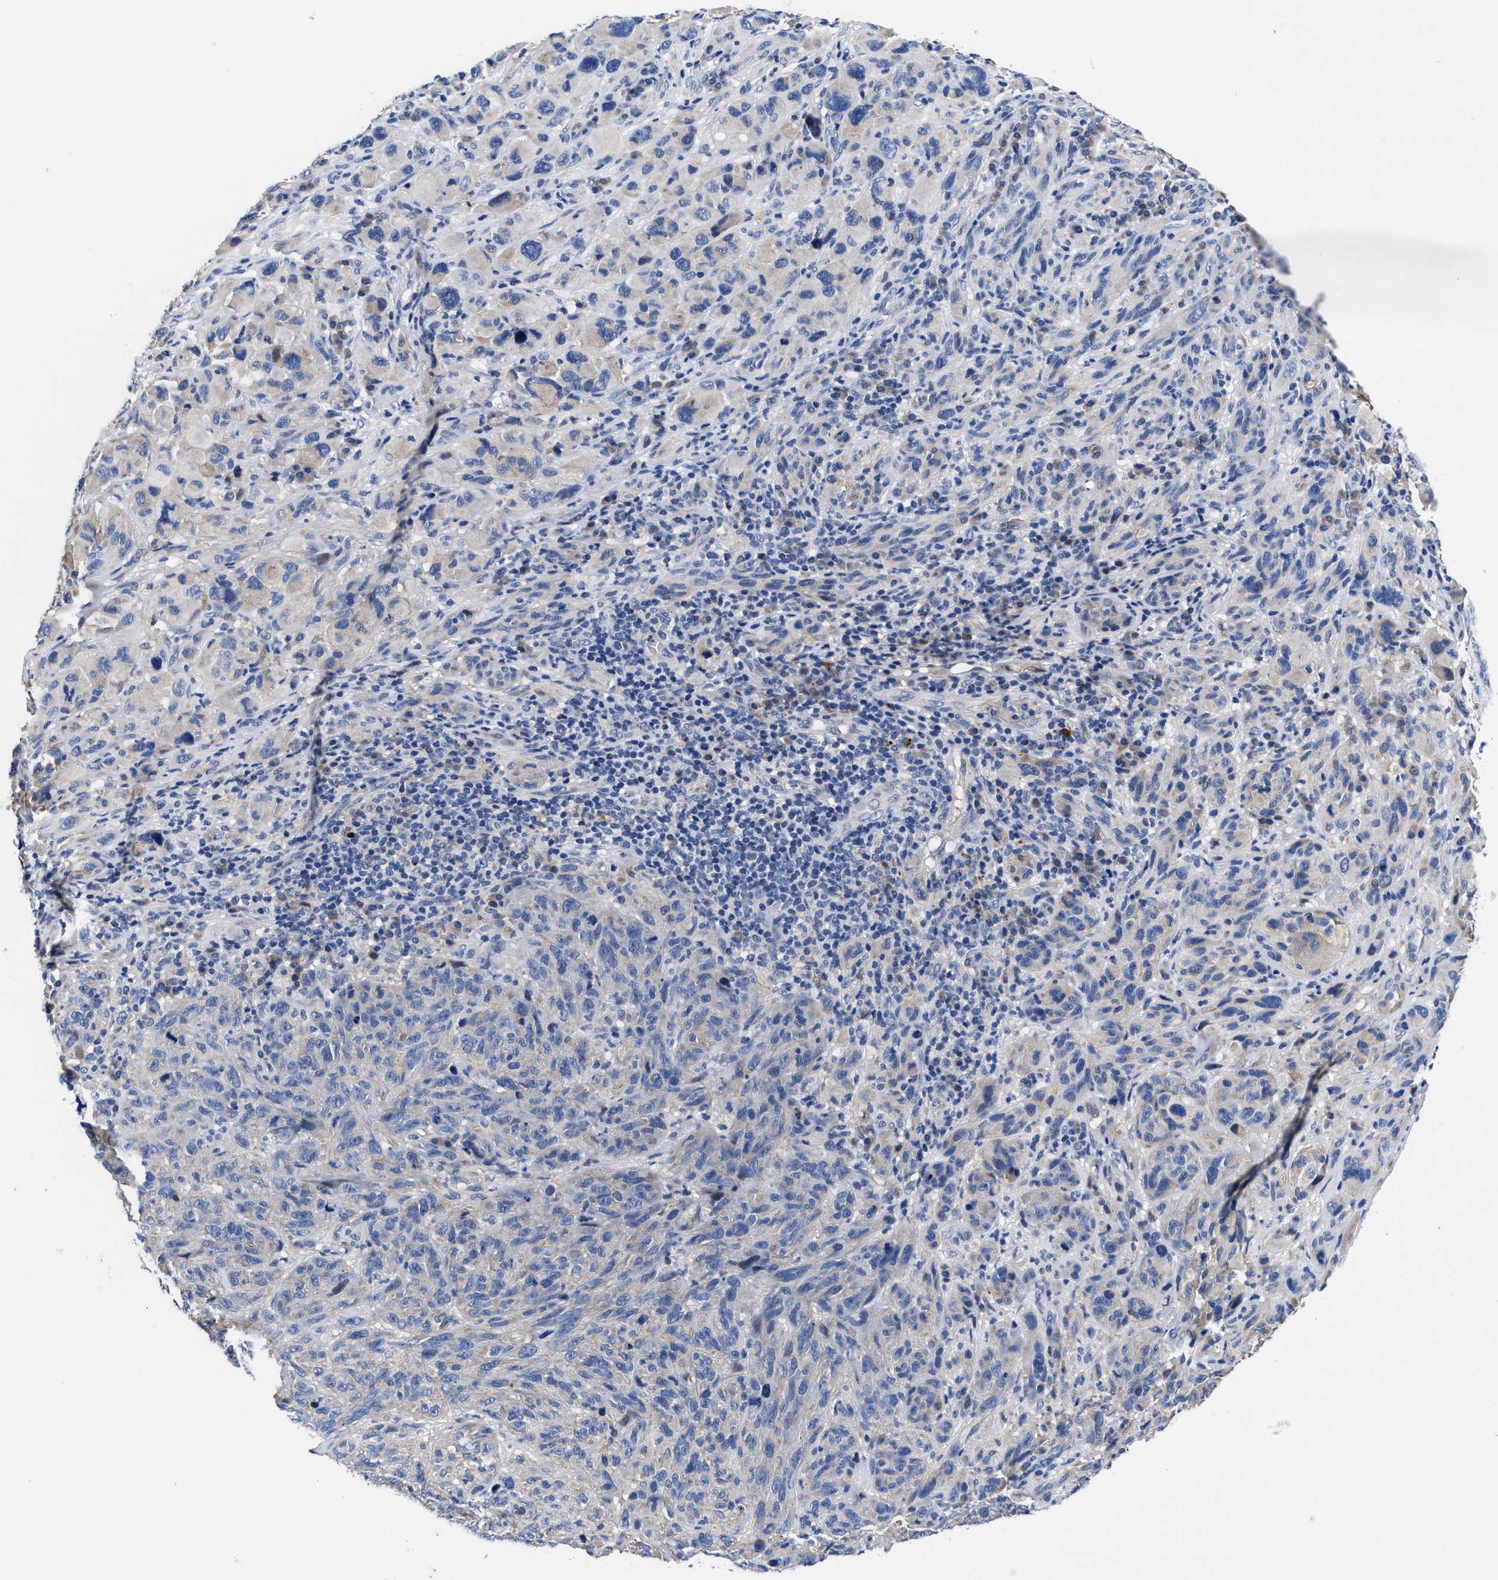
{"staining": {"intensity": "negative", "quantity": "none", "location": "none"}, "tissue": "melanoma", "cell_type": "Tumor cells", "image_type": "cancer", "snomed": [{"axis": "morphology", "description": "Malignant melanoma, NOS"}, {"axis": "topography", "description": "Skin of head"}], "caption": "High power microscopy micrograph of an immunohistochemistry (IHC) micrograph of melanoma, revealing no significant staining in tumor cells.", "gene": "DHRS13", "patient": {"sex": "male", "age": 96}}